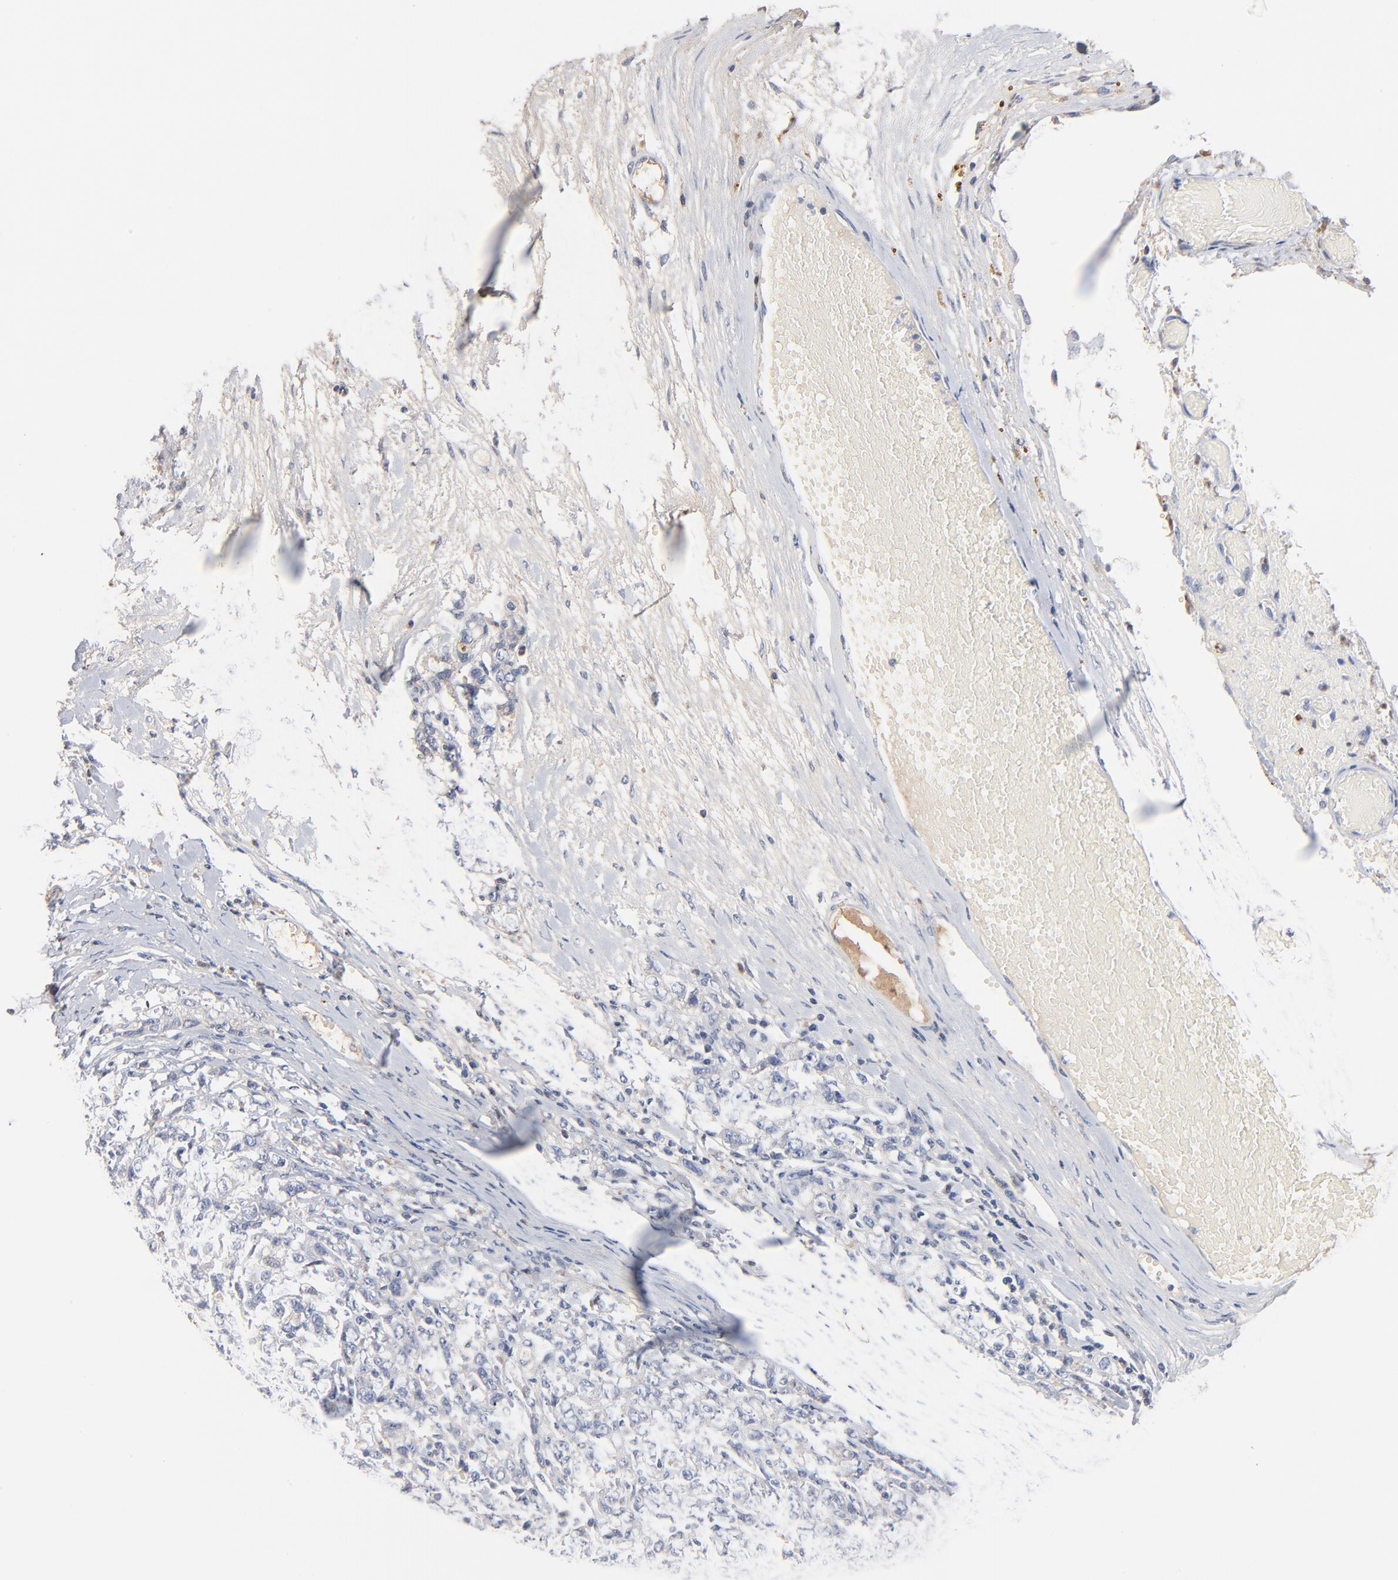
{"staining": {"intensity": "negative", "quantity": "none", "location": "none"}, "tissue": "ovarian cancer", "cell_type": "Tumor cells", "image_type": "cancer", "snomed": [{"axis": "morphology", "description": "Cystadenocarcinoma, serous, NOS"}, {"axis": "topography", "description": "Ovary"}], "caption": "Serous cystadenocarcinoma (ovarian) was stained to show a protein in brown. There is no significant staining in tumor cells.", "gene": "SERPINA4", "patient": {"sex": "female", "age": 71}}